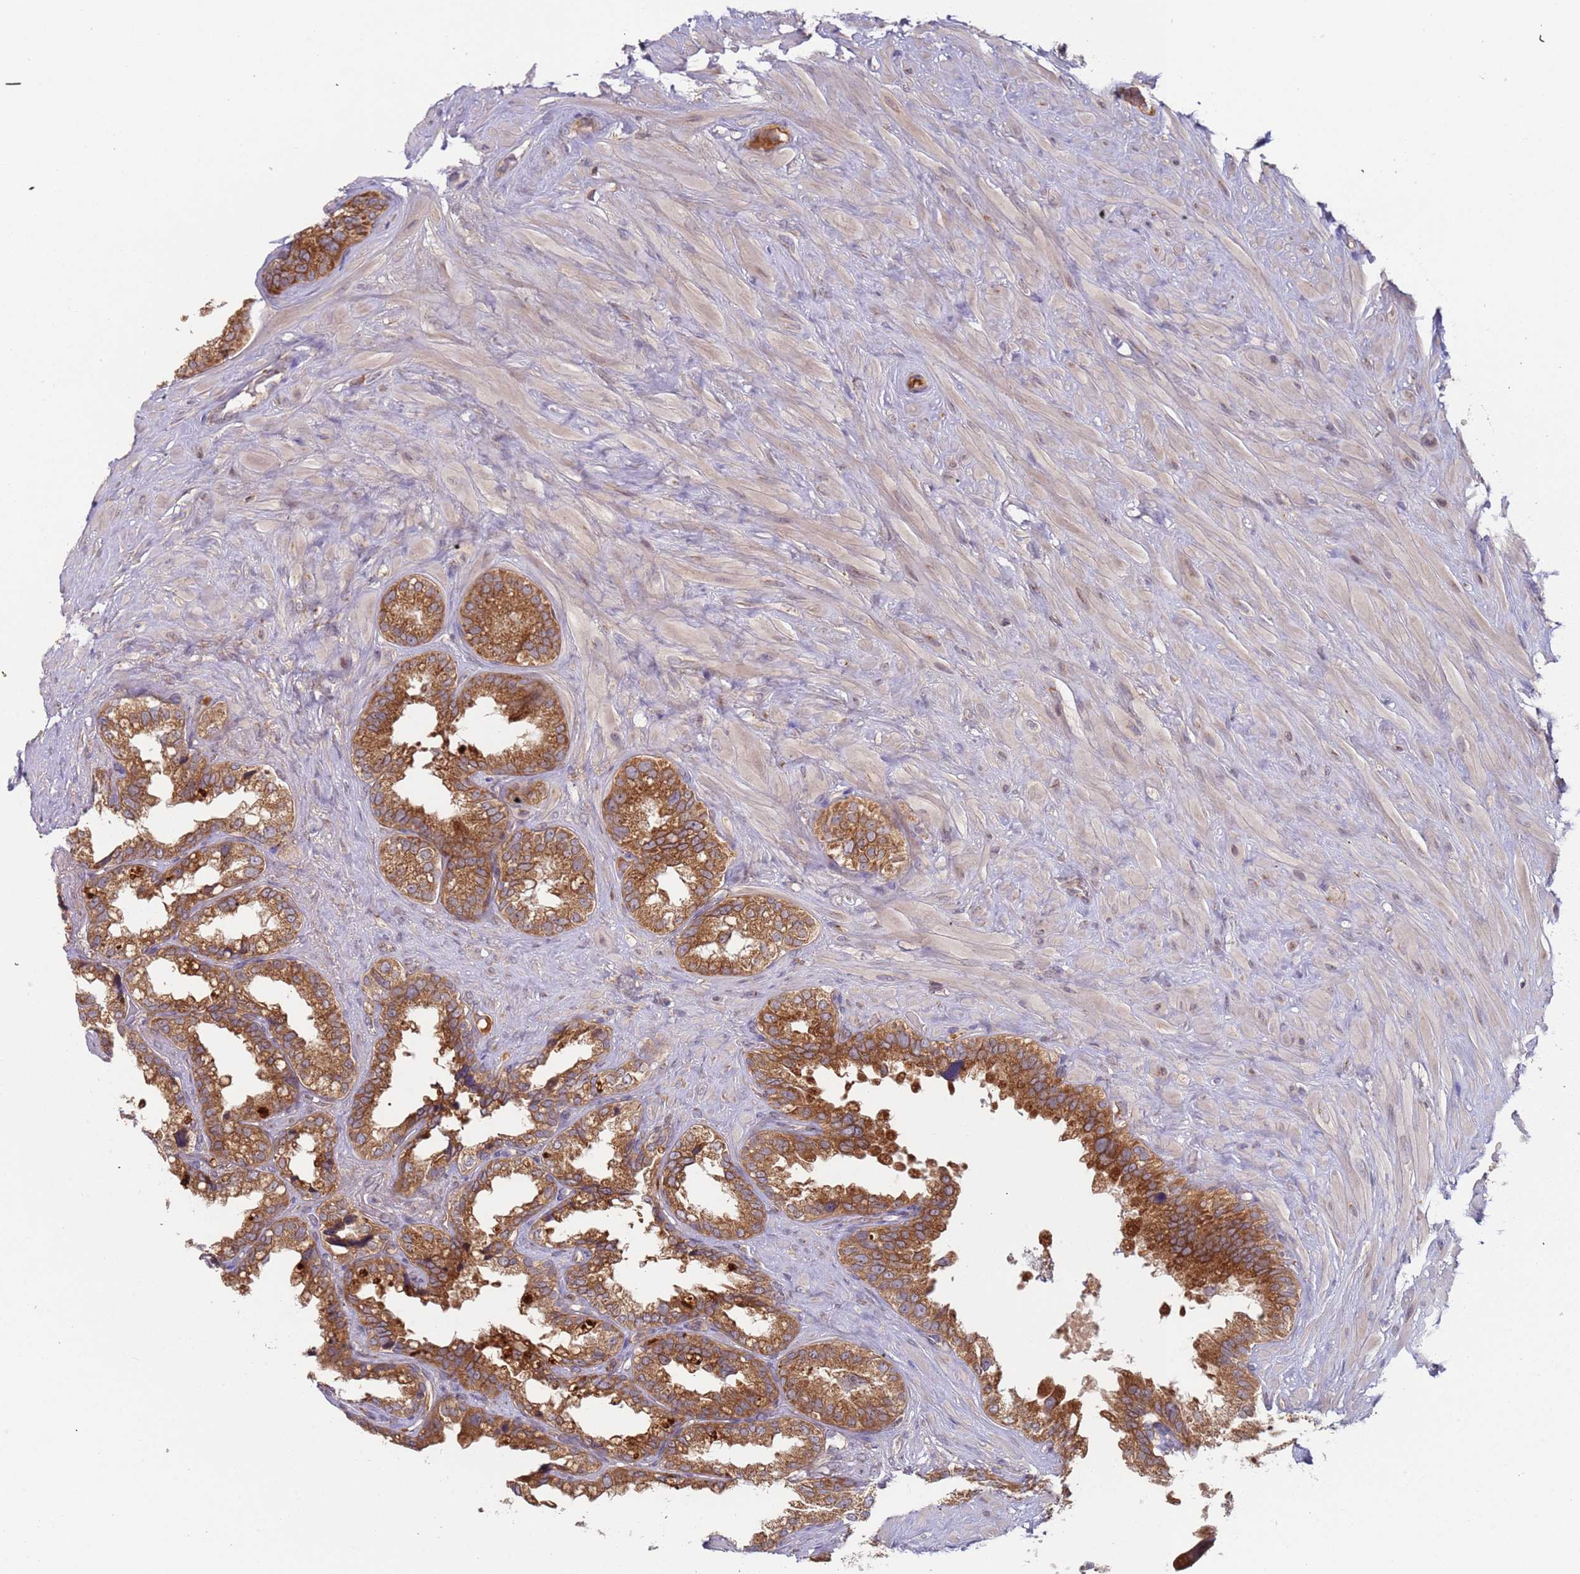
{"staining": {"intensity": "moderate", "quantity": ">75%", "location": "cytoplasmic/membranous"}, "tissue": "seminal vesicle", "cell_type": "Glandular cells", "image_type": "normal", "snomed": [{"axis": "morphology", "description": "Normal tissue, NOS"}, {"axis": "topography", "description": "Seminal veicle"}], "caption": "This micrograph demonstrates IHC staining of normal human seminal vesicle, with medium moderate cytoplasmic/membranous staining in about >75% of glandular cells.", "gene": "OR5A2", "patient": {"sex": "male", "age": 80}}